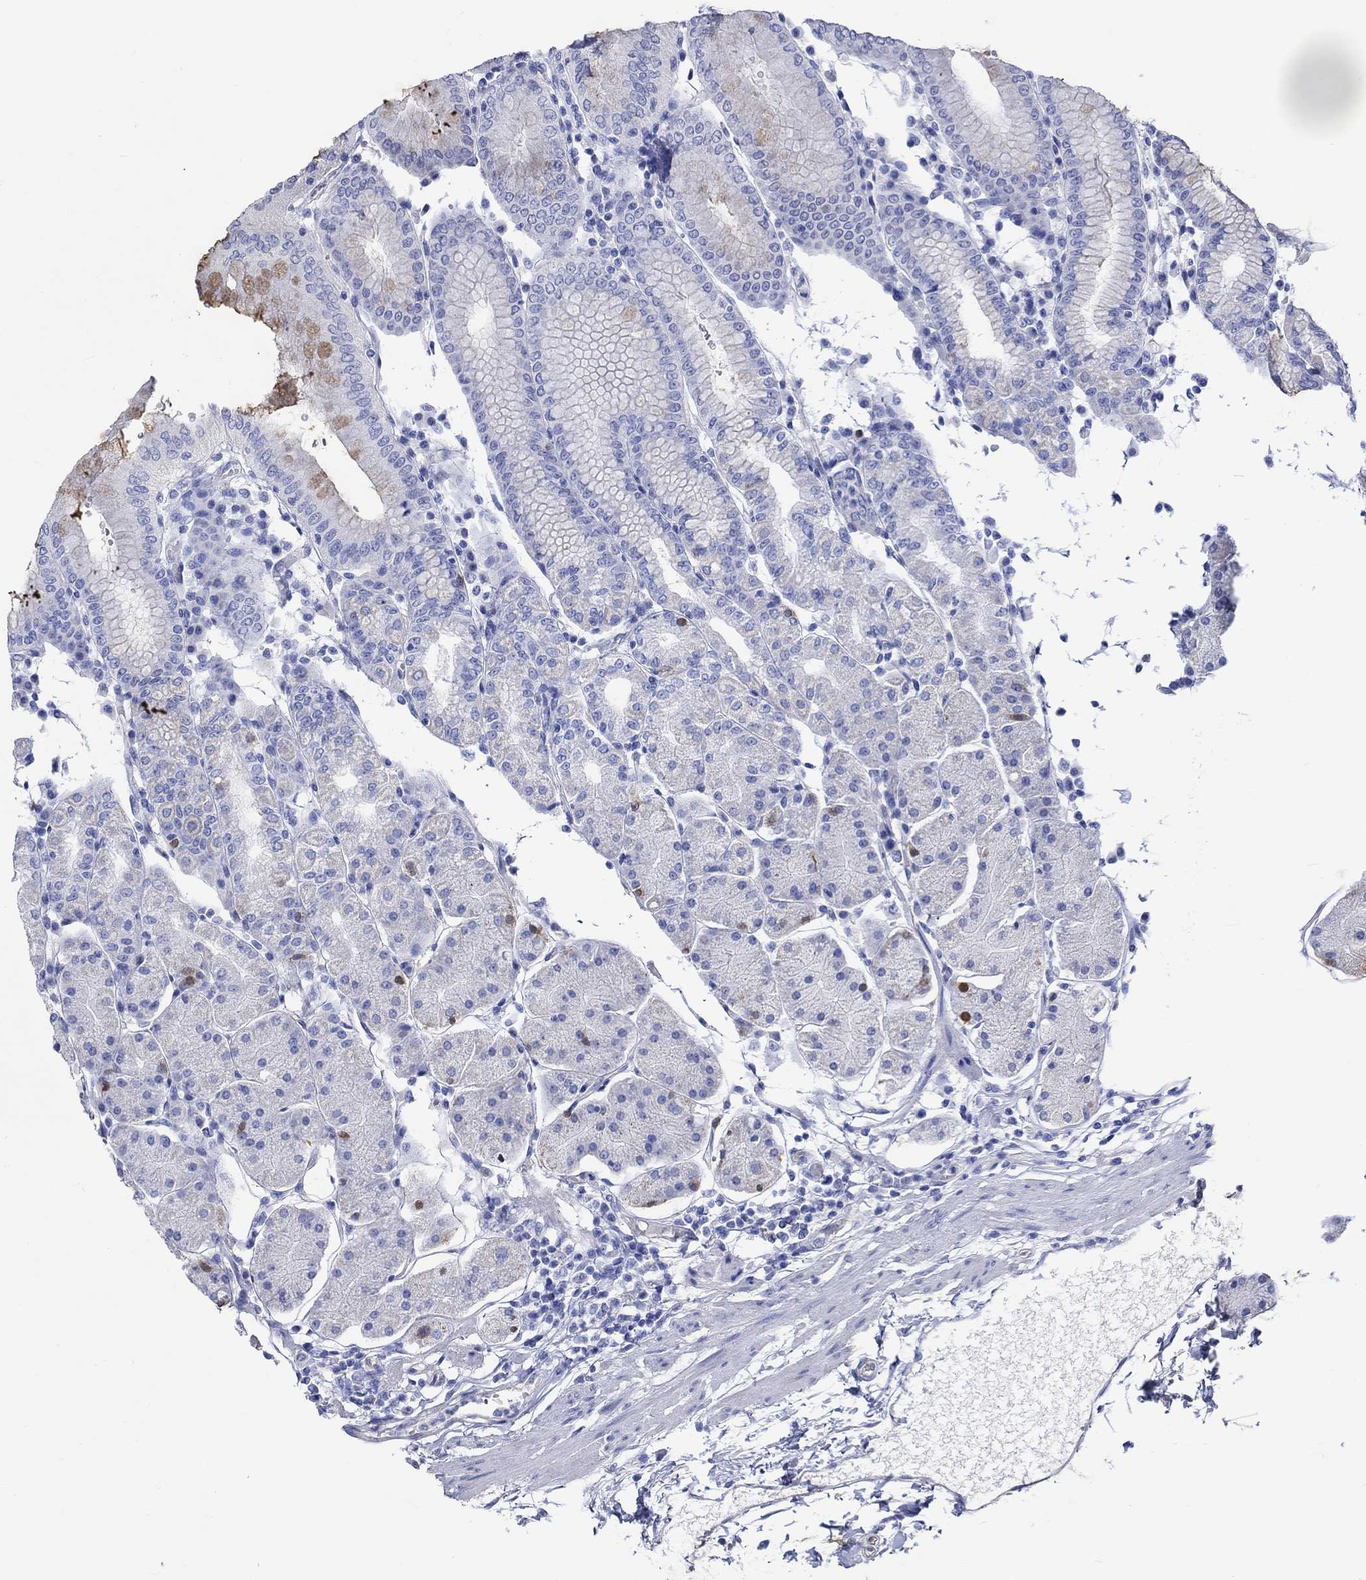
{"staining": {"intensity": "negative", "quantity": "none", "location": "none"}, "tissue": "stomach", "cell_type": "Glandular cells", "image_type": "normal", "snomed": [{"axis": "morphology", "description": "Normal tissue, NOS"}, {"axis": "topography", "description": "Stomach"}], "caption": "Immunohistochemistry of benign stomach demonstrates no positivity in glandular cells.", "gene": "CPLX1", "patient": {"sex": "male", "age": 54}}